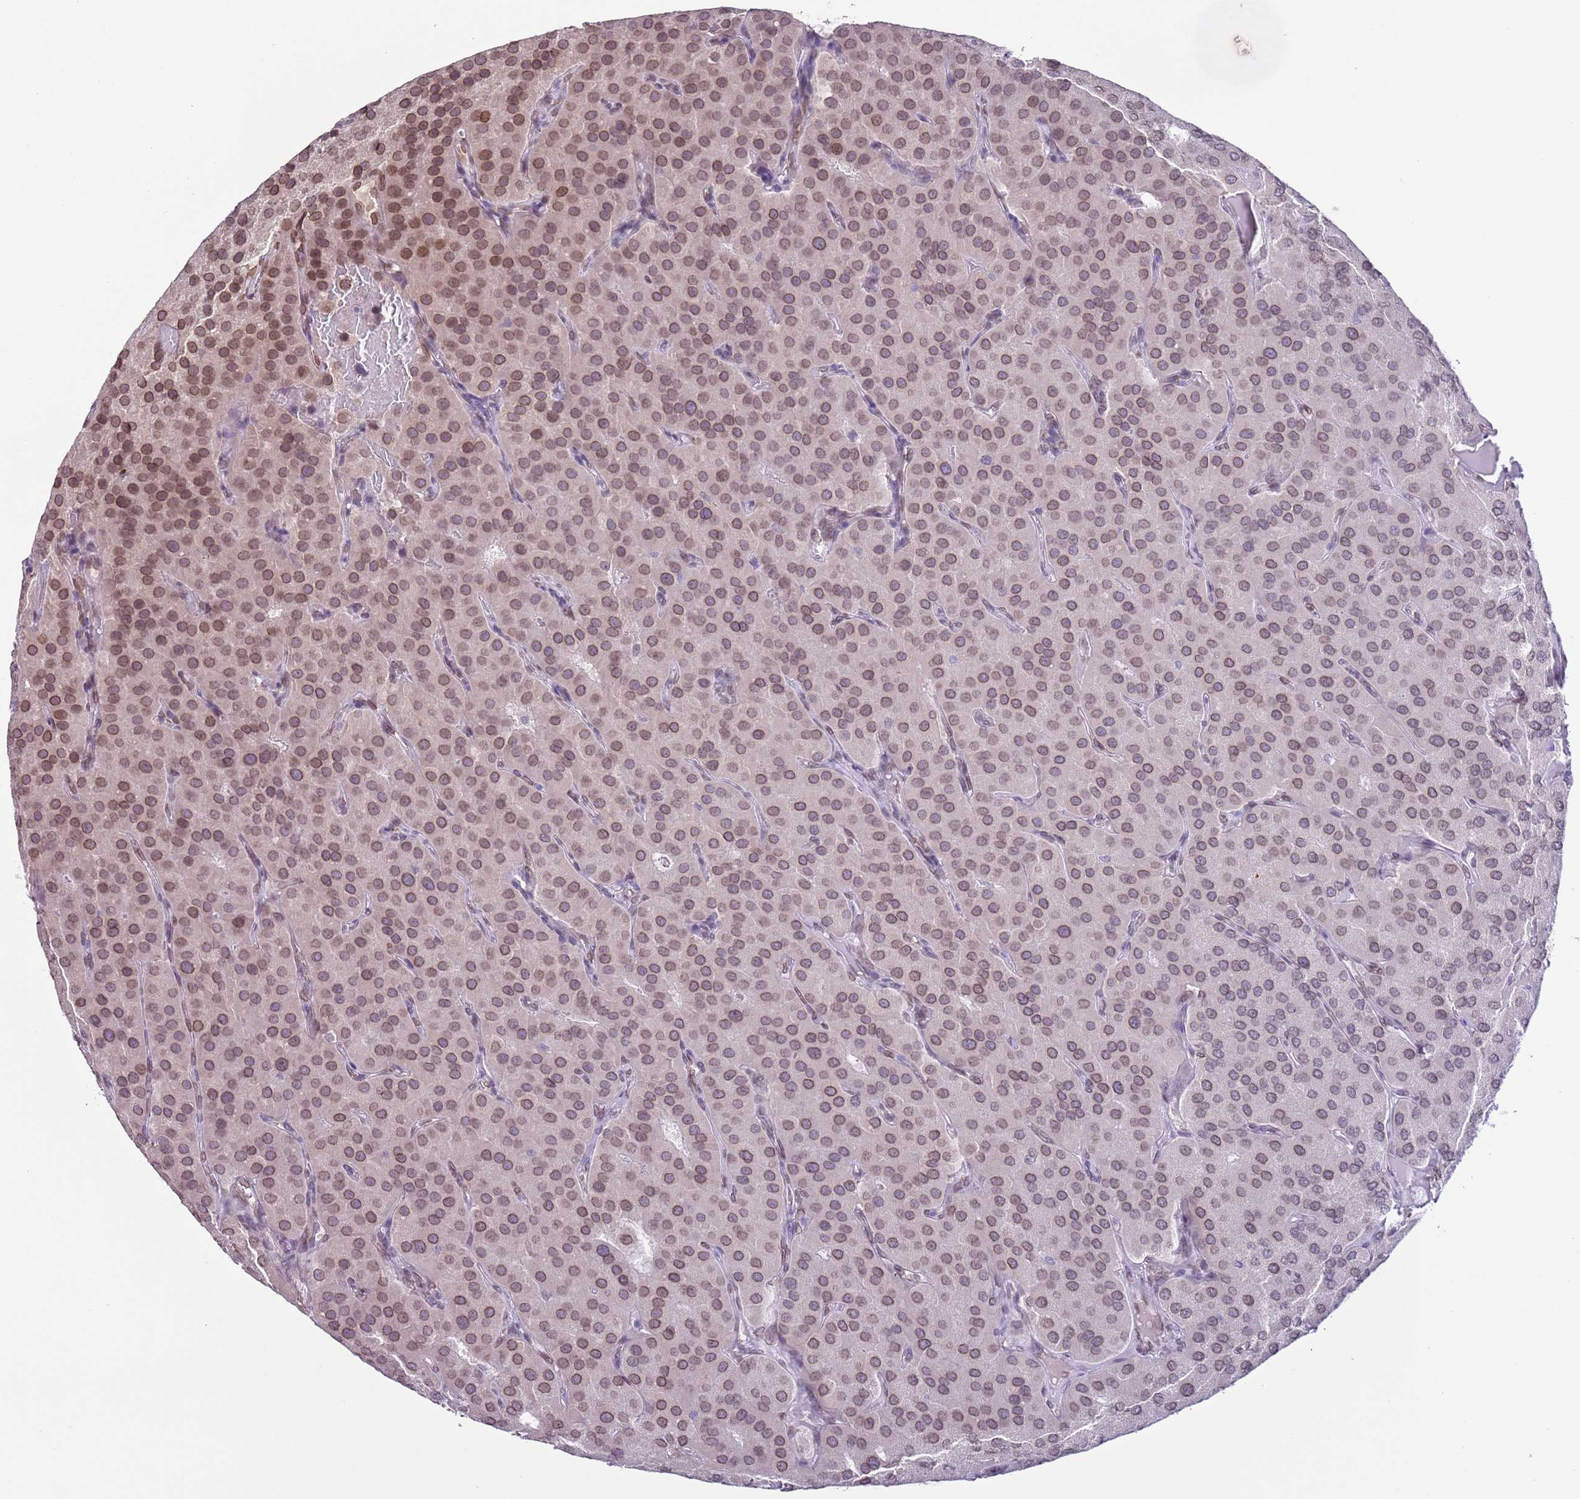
{"staining": {"intensity": "moderate", "quantity": ">75%", "location": "cytoplasmic/membranous,nuclear"}, "tissue": "parathyroid gland", "cell_type": "Glandular cells", "image_type": "normal", "snomed": [{"axis": "morphology", "description": "Normal tissue, NOS"}, {"axis": "morphology", "description": "Adenoma, NOS"}, {"axis": "topography", "description": "Parathyroid gland"}], "caption": "Protein positivity by IHC exhibits moderate cytoplasmic/membranous,nuclear positivity in approximately >75% of glandular cells in normal parathyroid gland.", "gene": "ZGLP1", "patient": {"sex": "female", "age": 86}}